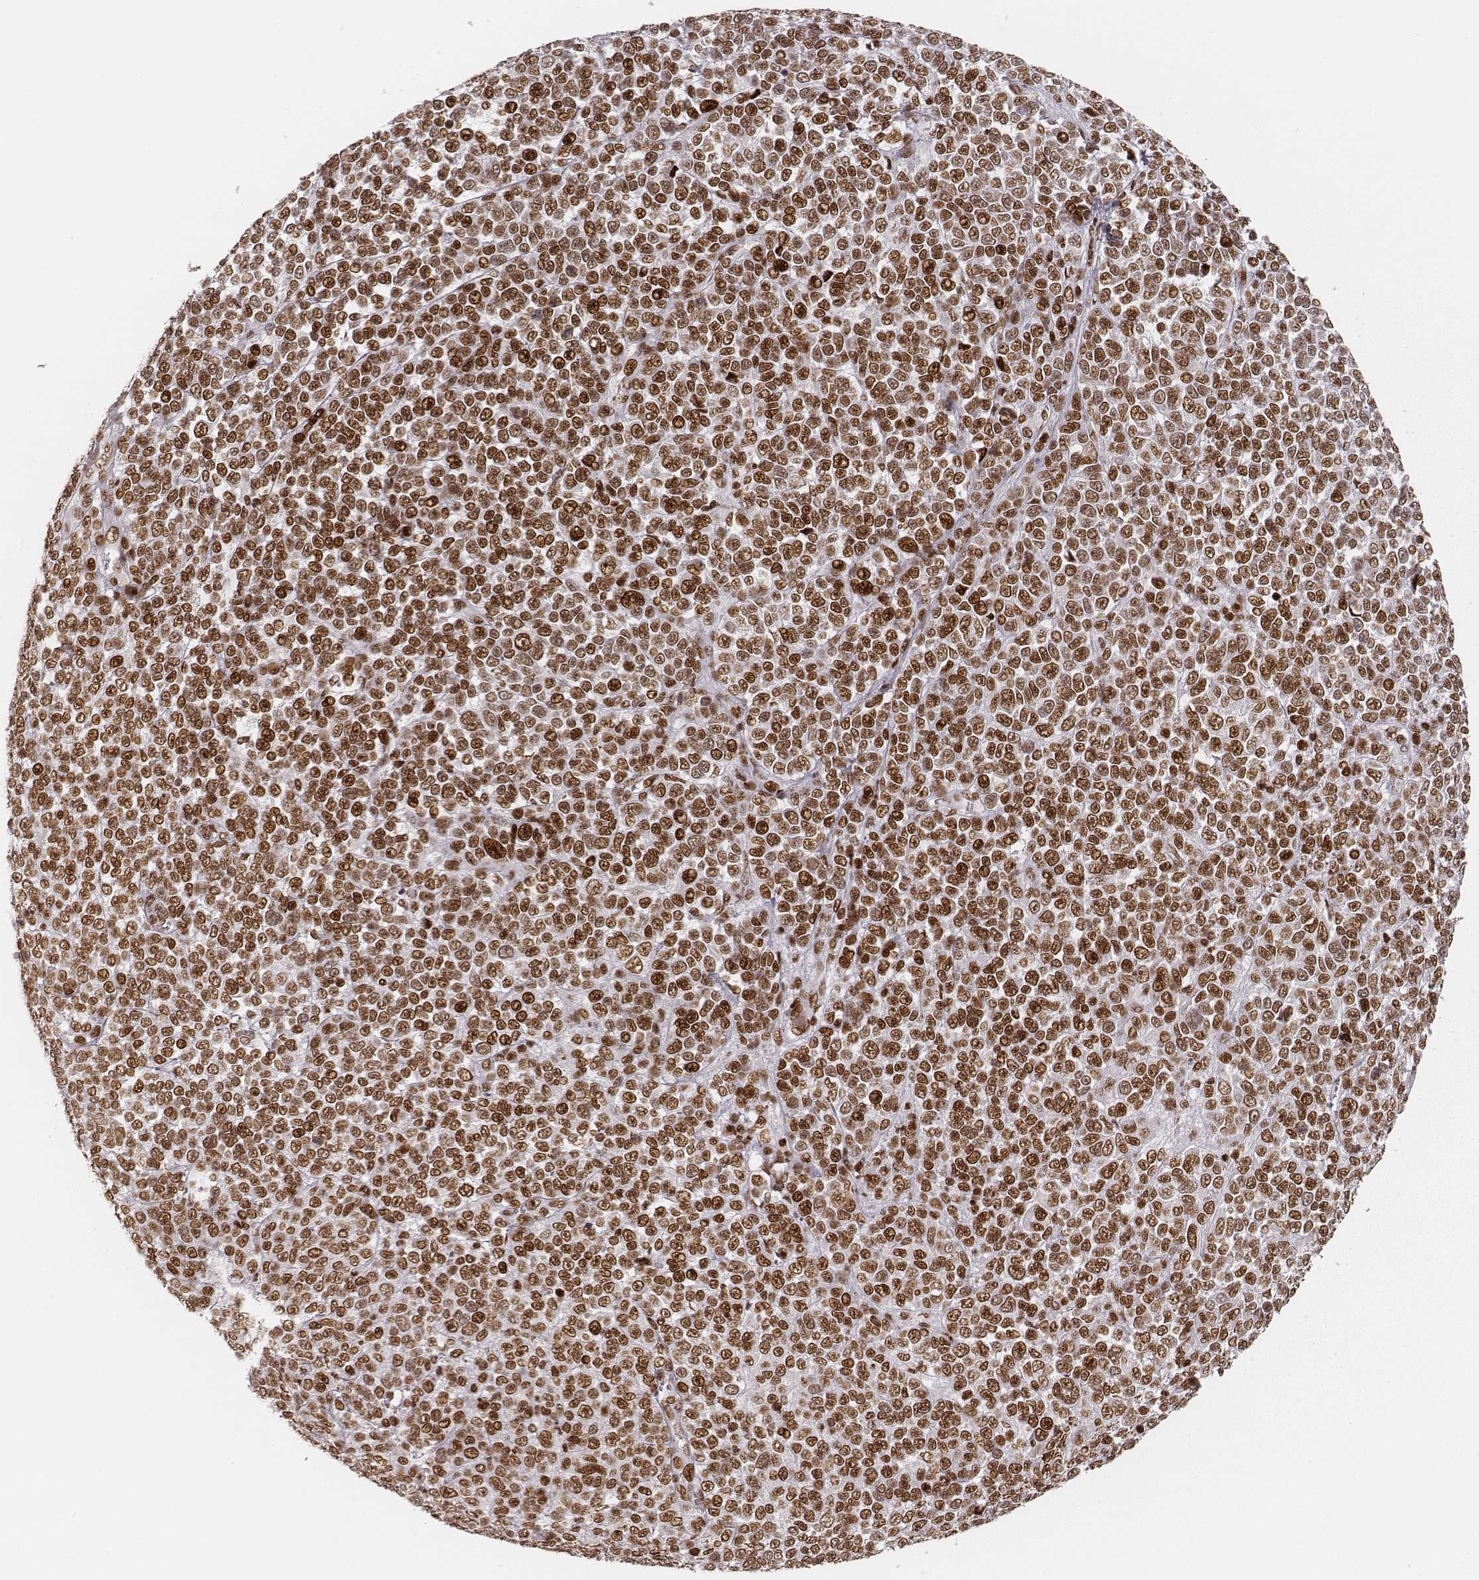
{"staining": {"intensity": "moderate", "quantity": ">75%", "location": "nuclear"}, "tissue": "melanoma", "cell_type": "Tumor cells", "image_type": "cancer", "snomed": [{"axis": "morphology", "description": "Malignant melanoma, NOS"}, {"axis": "topography", "description": "Skin"}], "caption": "Protein staining of malignant melanoma tissue demonstrates moderate nuclear positivity in approximately >75% of tumor cells. The protein of interest is stained brown, and the nuclei are stained in blue (DAB (3,3'-diaminobenzidine) IHC with brightfield microscopy, high magnification).", "gene": "HNRNPC", "patient": {"sex": "female", "age": 95}}